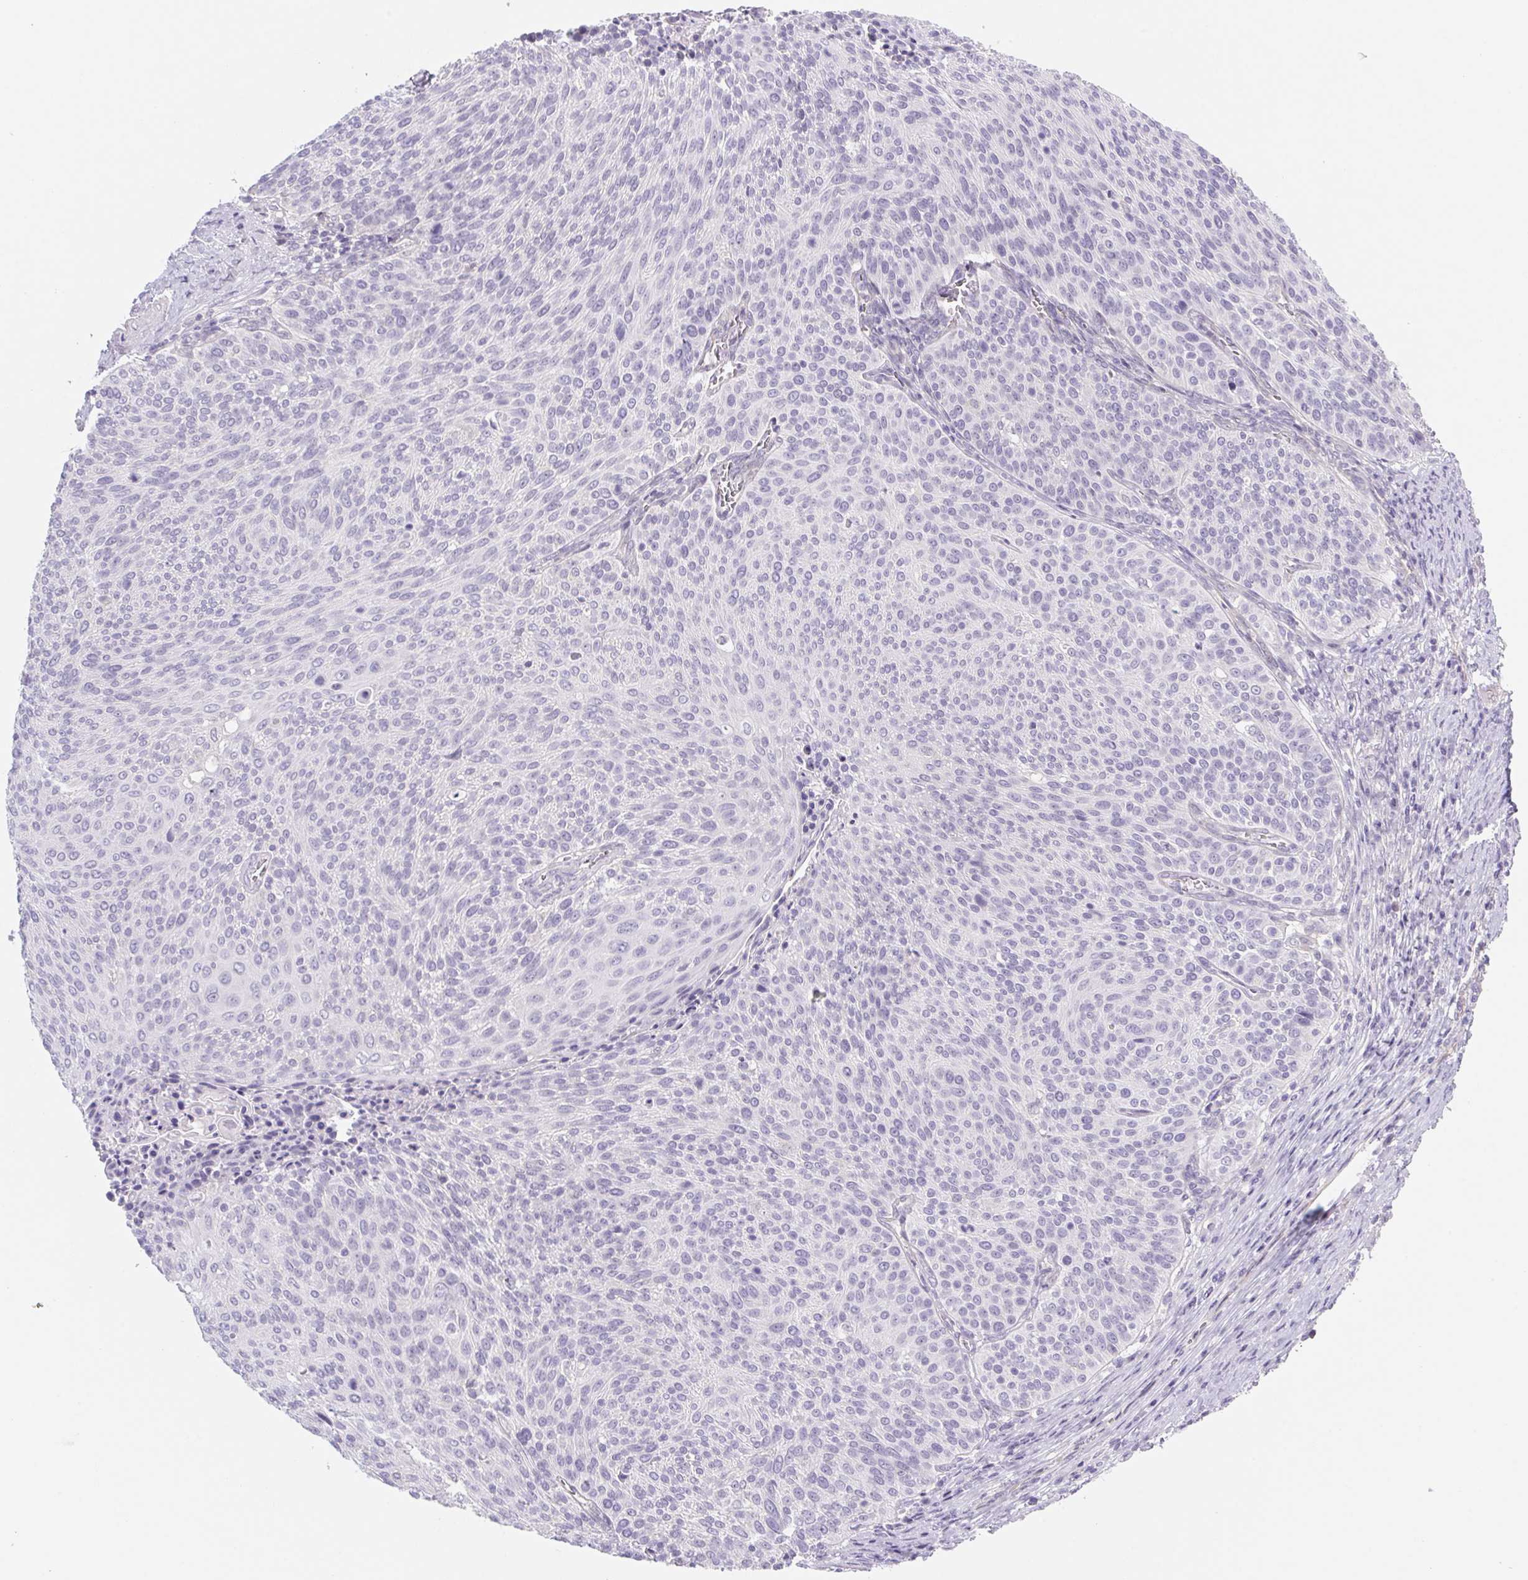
{"staining": {"intensity": "negative", "quantity": "none", "location": "none"}, "tissue": "cervical cancer", "cell_type": "Tumor cells", "image_type": "cancer", "snomed": [{"axis": "morphology", "description": "Squamous cell carcinoma, NOS"}, {"axis": "topography", "description": "Cervix"}], "caption": "High magnification brightfield microscopy of cervical cancer stained with DAB (3,3'-diaminobenzidine) (brown) and counterstained with hematoxylin (blue): tumor cells show no significant expression.", "gene": "CTNND2", "patient": {"sex": "female", "age": 31}}